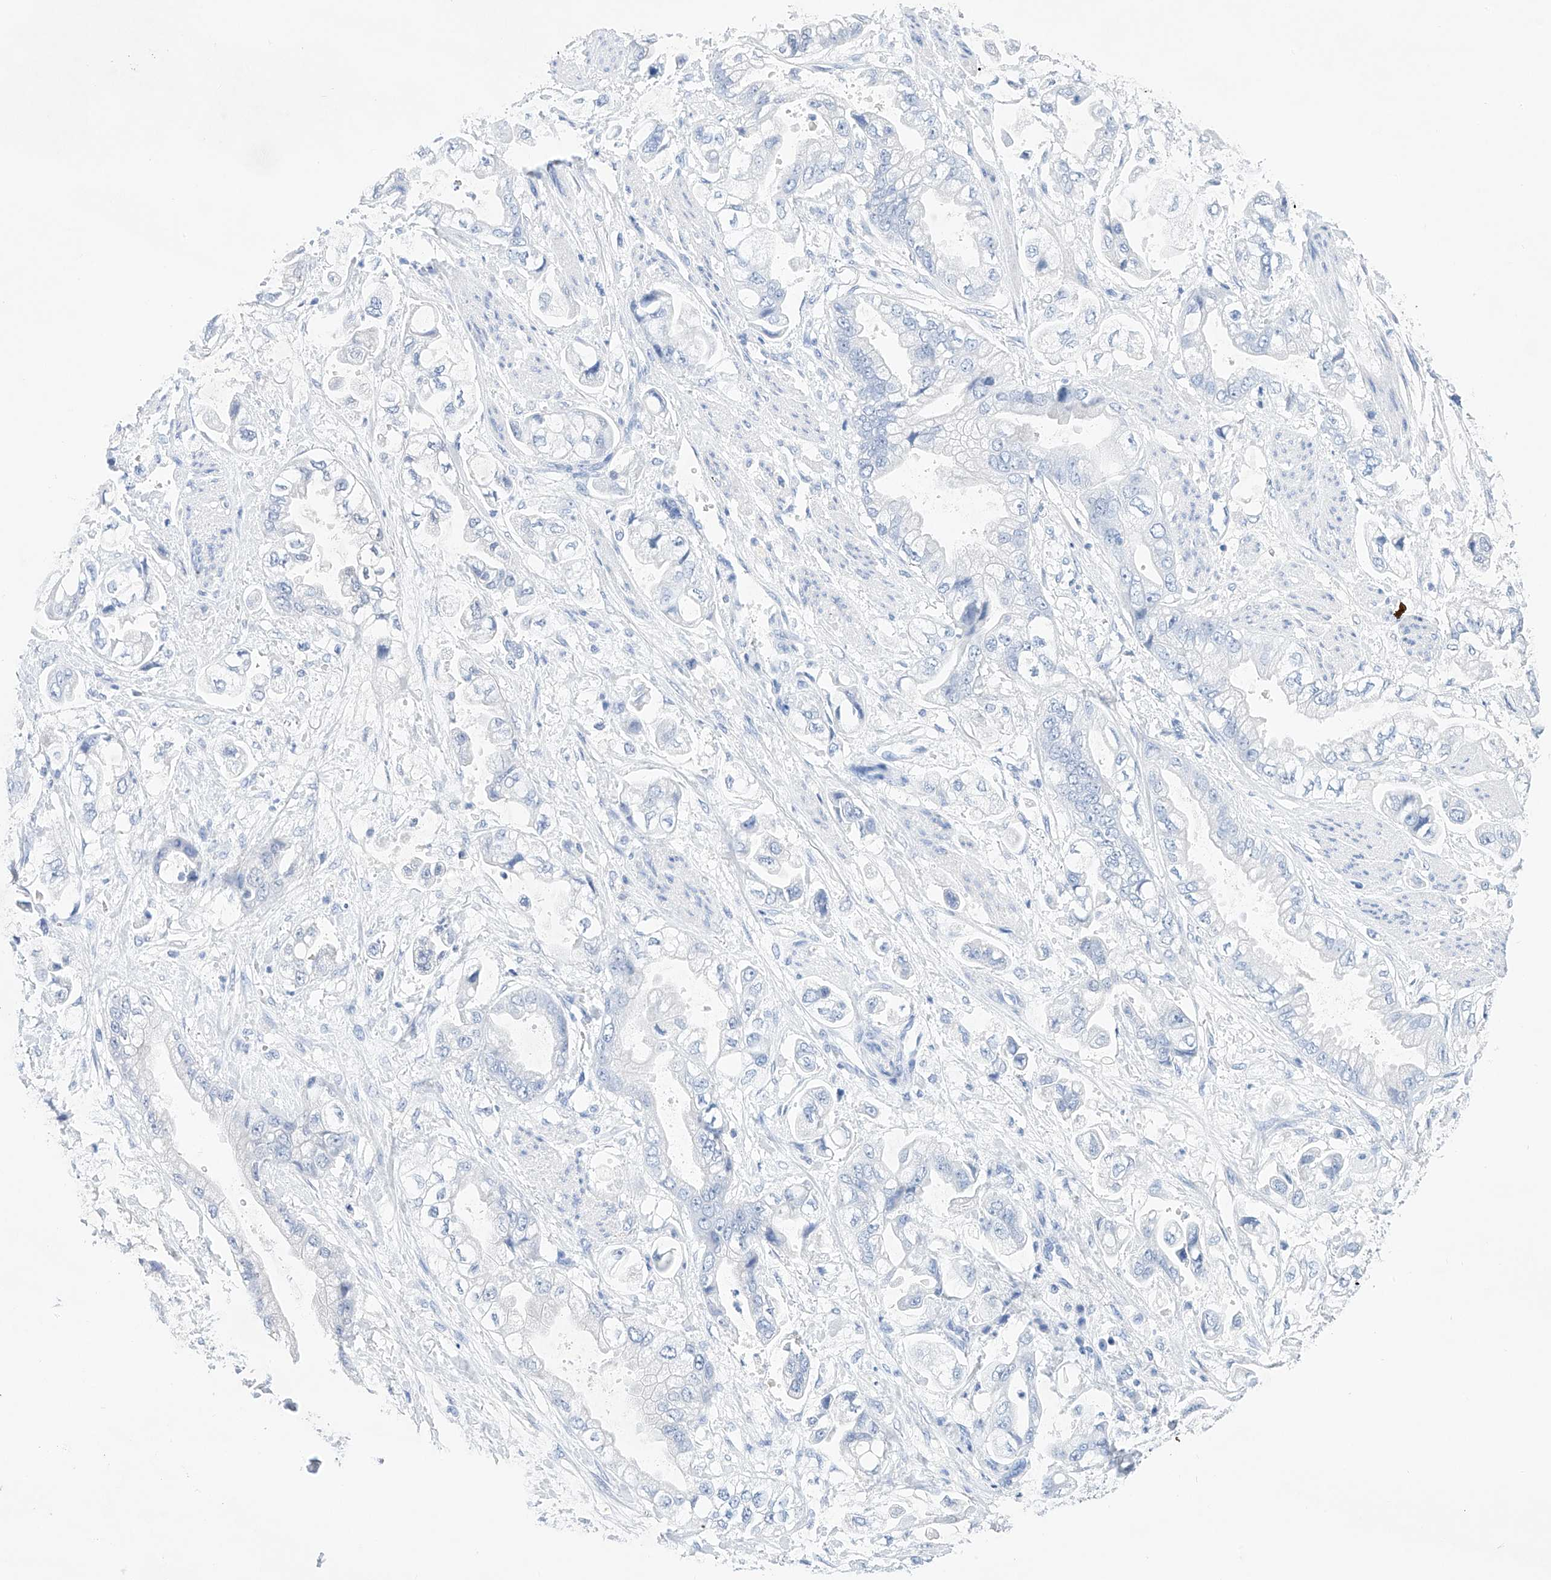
{"staining": {"intensity": "negative", "quantity": "none", "location": "none"}, "tissue": "stomach cancer", "cell_type": "Tumor cells", "image_type": "cancer", "snomed": [{"axis": "morphology", "description": "Adenocarcinoma, NOS"}, {"axis": "topography", "description": "Stomach"}], "caption": "A histopathology image of human stomach cancer is negative for staining in tumor cells. (Brightfield microscopy of DAB (3,3'-diaminobenzidine) IHC at high magnification).", "gene": "LURAP1", "patient": {"sex": "male", "age": 62}}